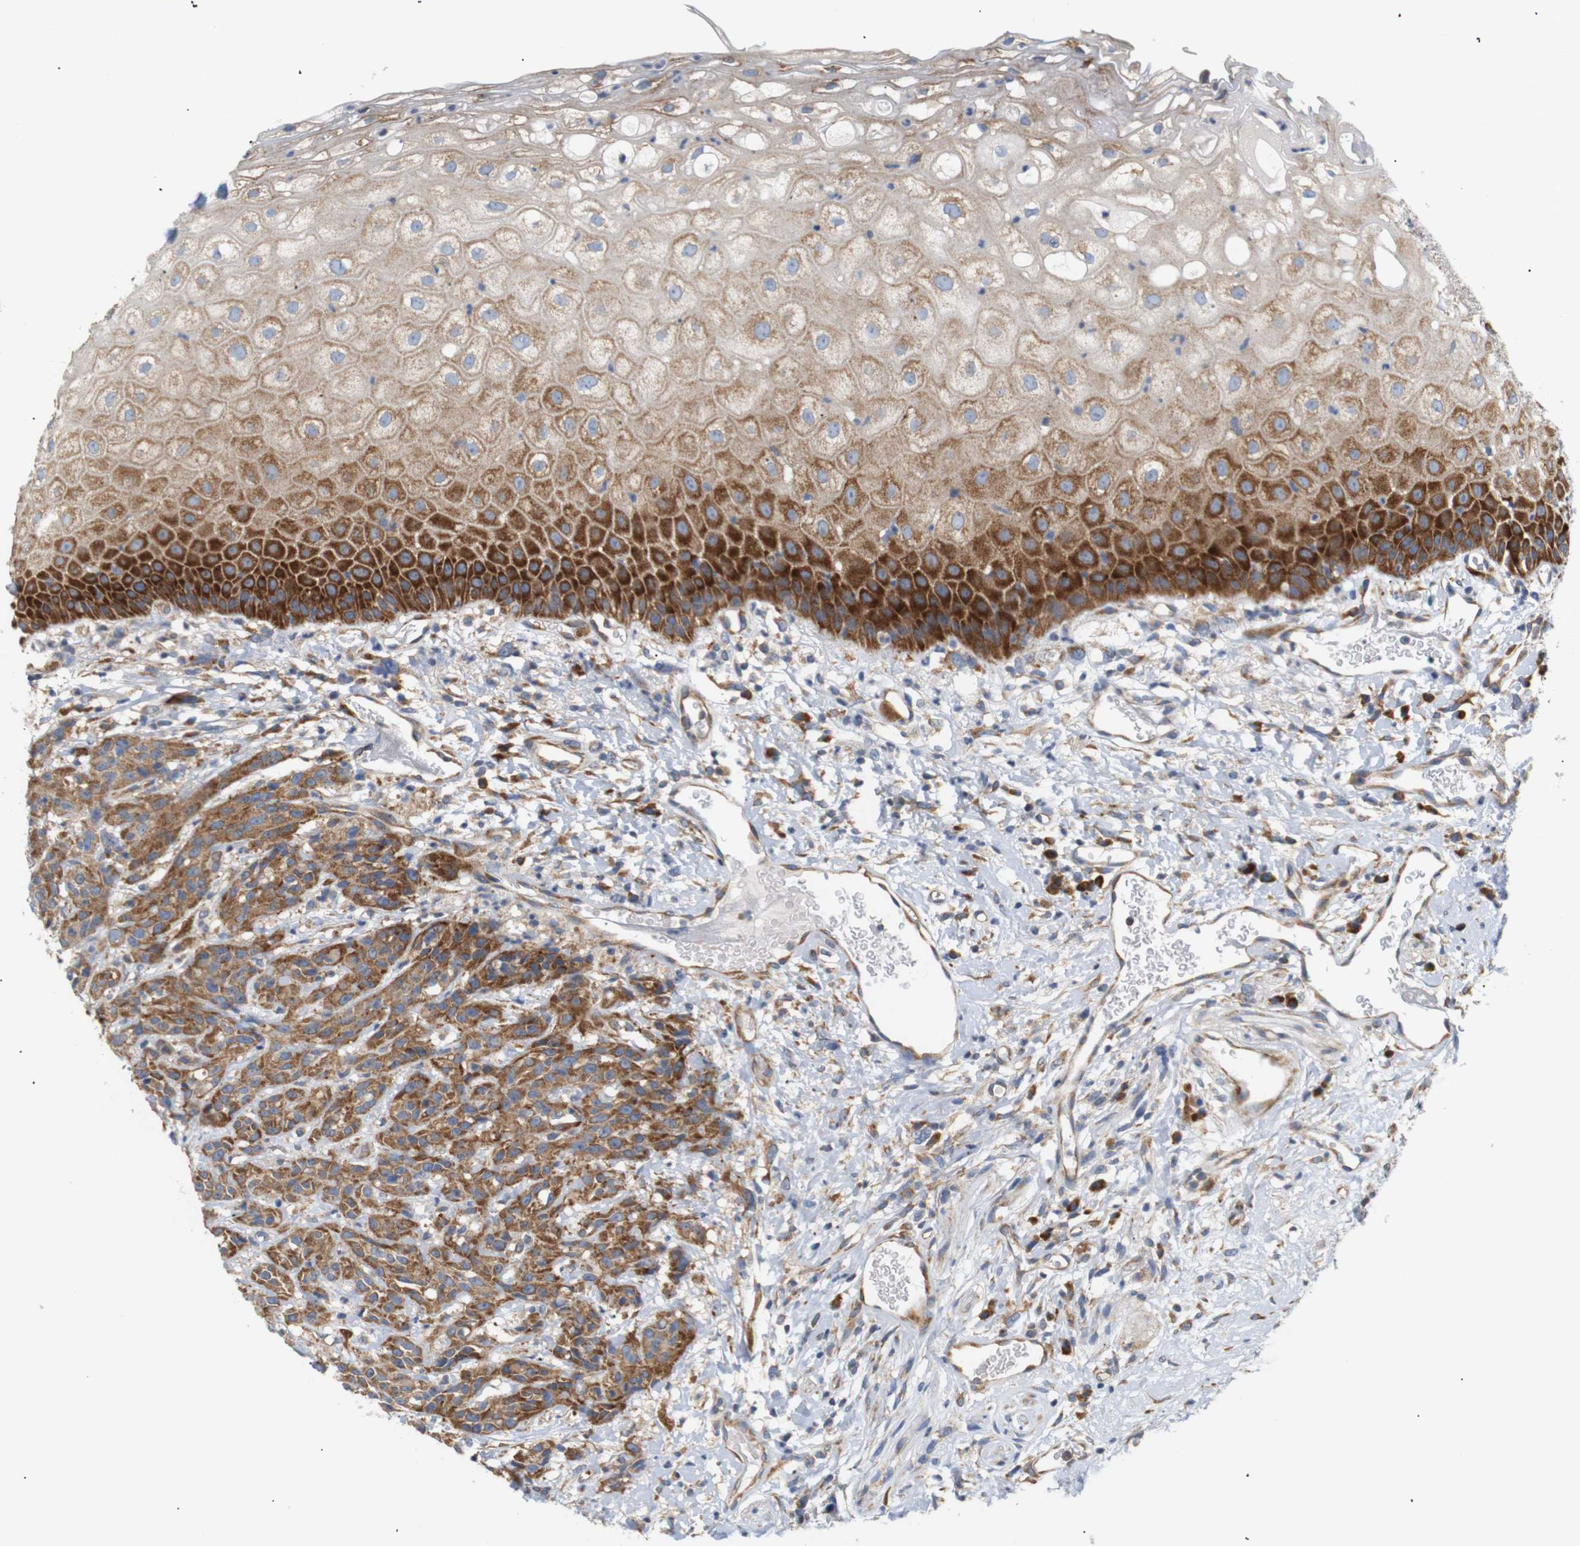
{"staining": {"intensity": "moderate", "quantity": ">75%", "location": "cytoplasmic/membranous"}, "tissue": "head and neck cancer", "cell_type": "Tumor cells", "image_type": "cancer", "snomed": [{"axis": "morphology", "description": "Normal tissue, NOS"}, {"axis": "morphology", "description": "Squamous cell carcinoma, NOS"}, {"axis": "topography", "description": "Cartilage tissue"}, {"axis": "topography", "description": "Head-Neck"}], "caption": "The immunohistochemical stain shows moderate cytoplasmic/membranous positivity in tumor cells of squamous cell carcinoma (head and neck) tissue.", "gene": "TRIM5", "patient": {"sex": "male", "age": 62}}